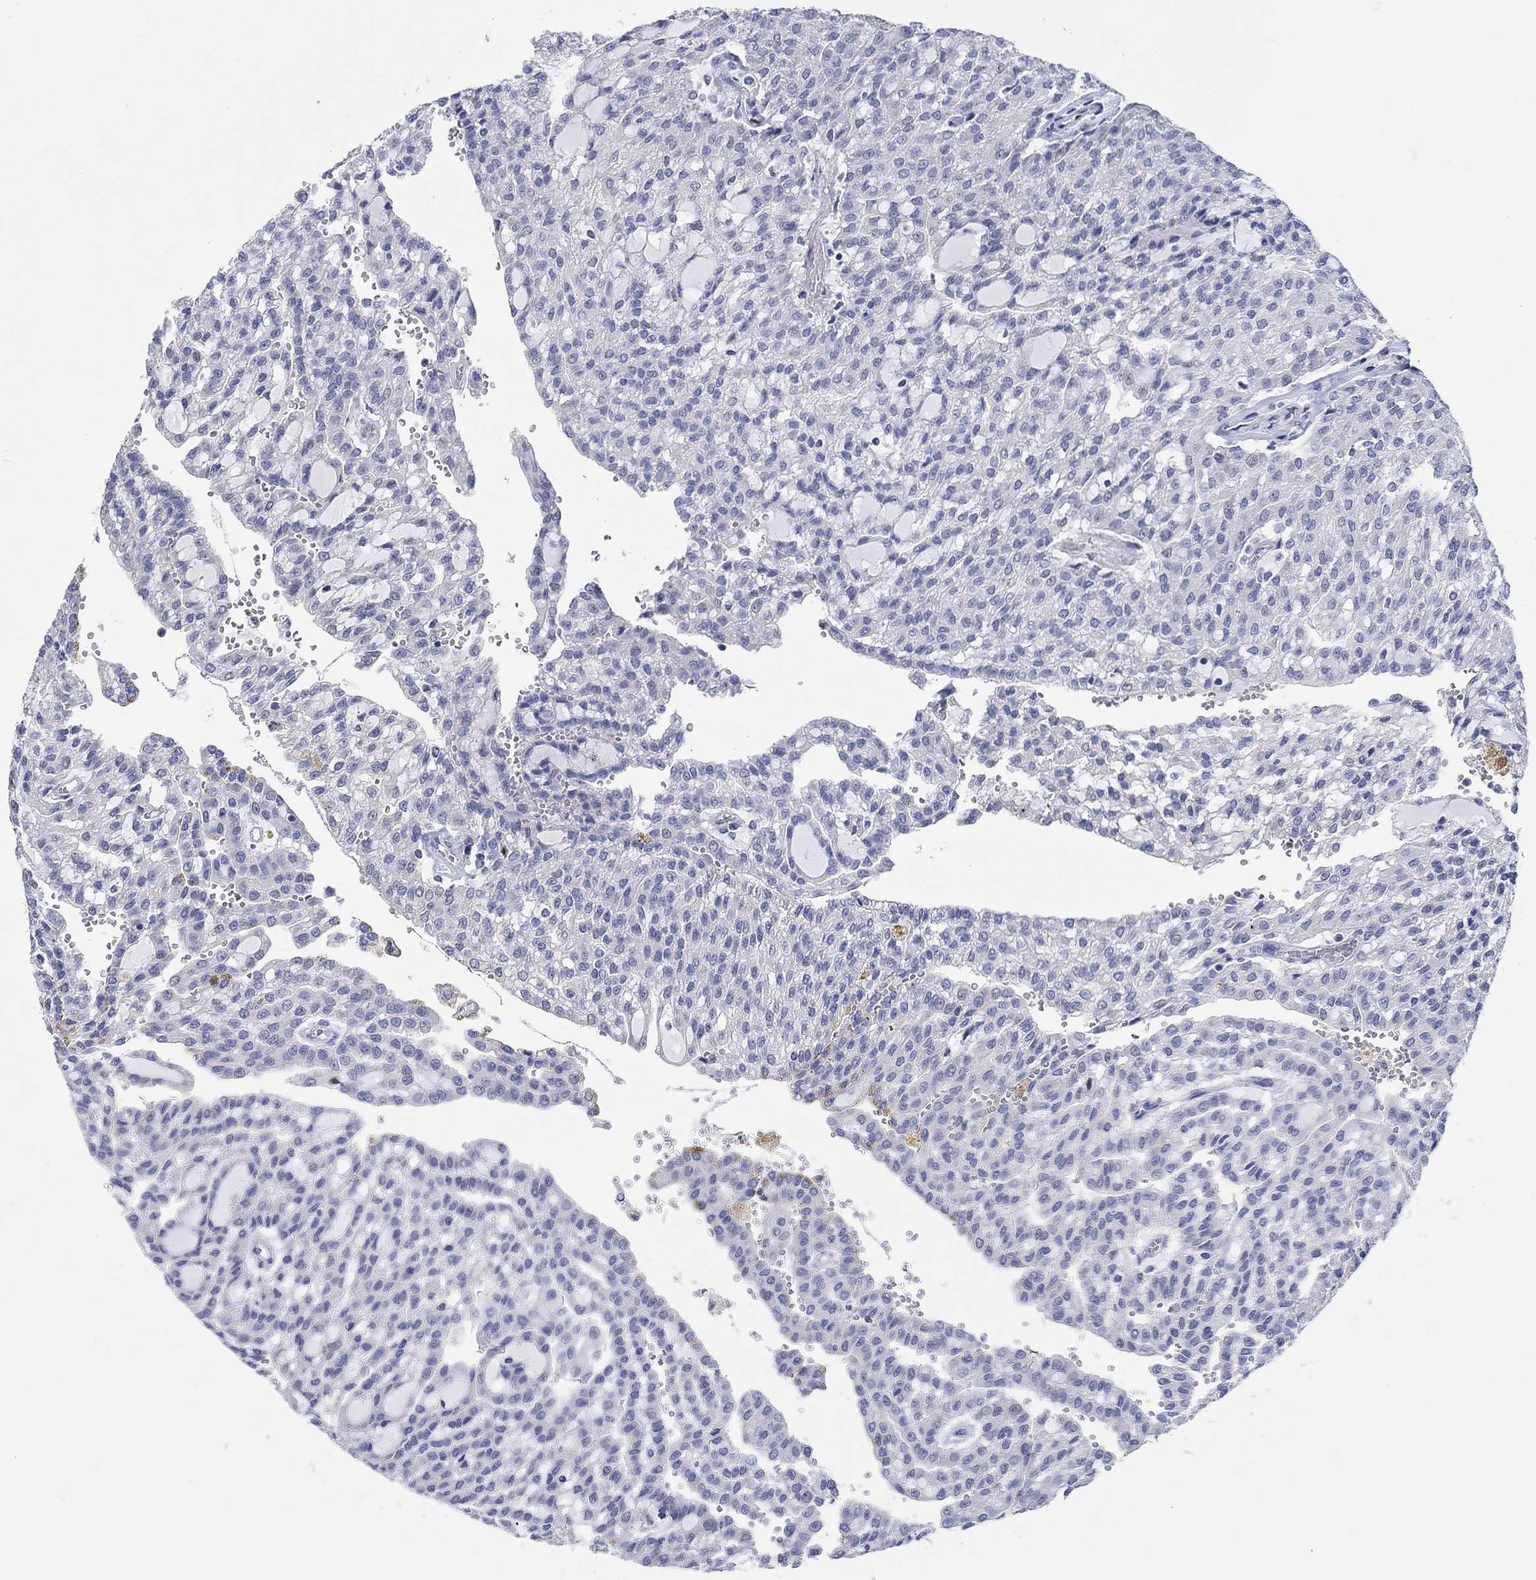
{"staining": {"intensity": "negative", "quantity": "none", "location": "none"}, "tissue": "renal cancer", "cell_type": "Tumor cells", "image_type": "cancer", "snomed": [{"axis": "morphology", "description": "Adenocarcinoma, NOS"}, {"axis": "topography", "description": "Kidney"}], "caption": "DAB immunohistochemical staining of human renal cancer exhibits no significant expression in tumor cells.", "gene": "DLK1", "patient": {"sex": "male", "age": 63}}